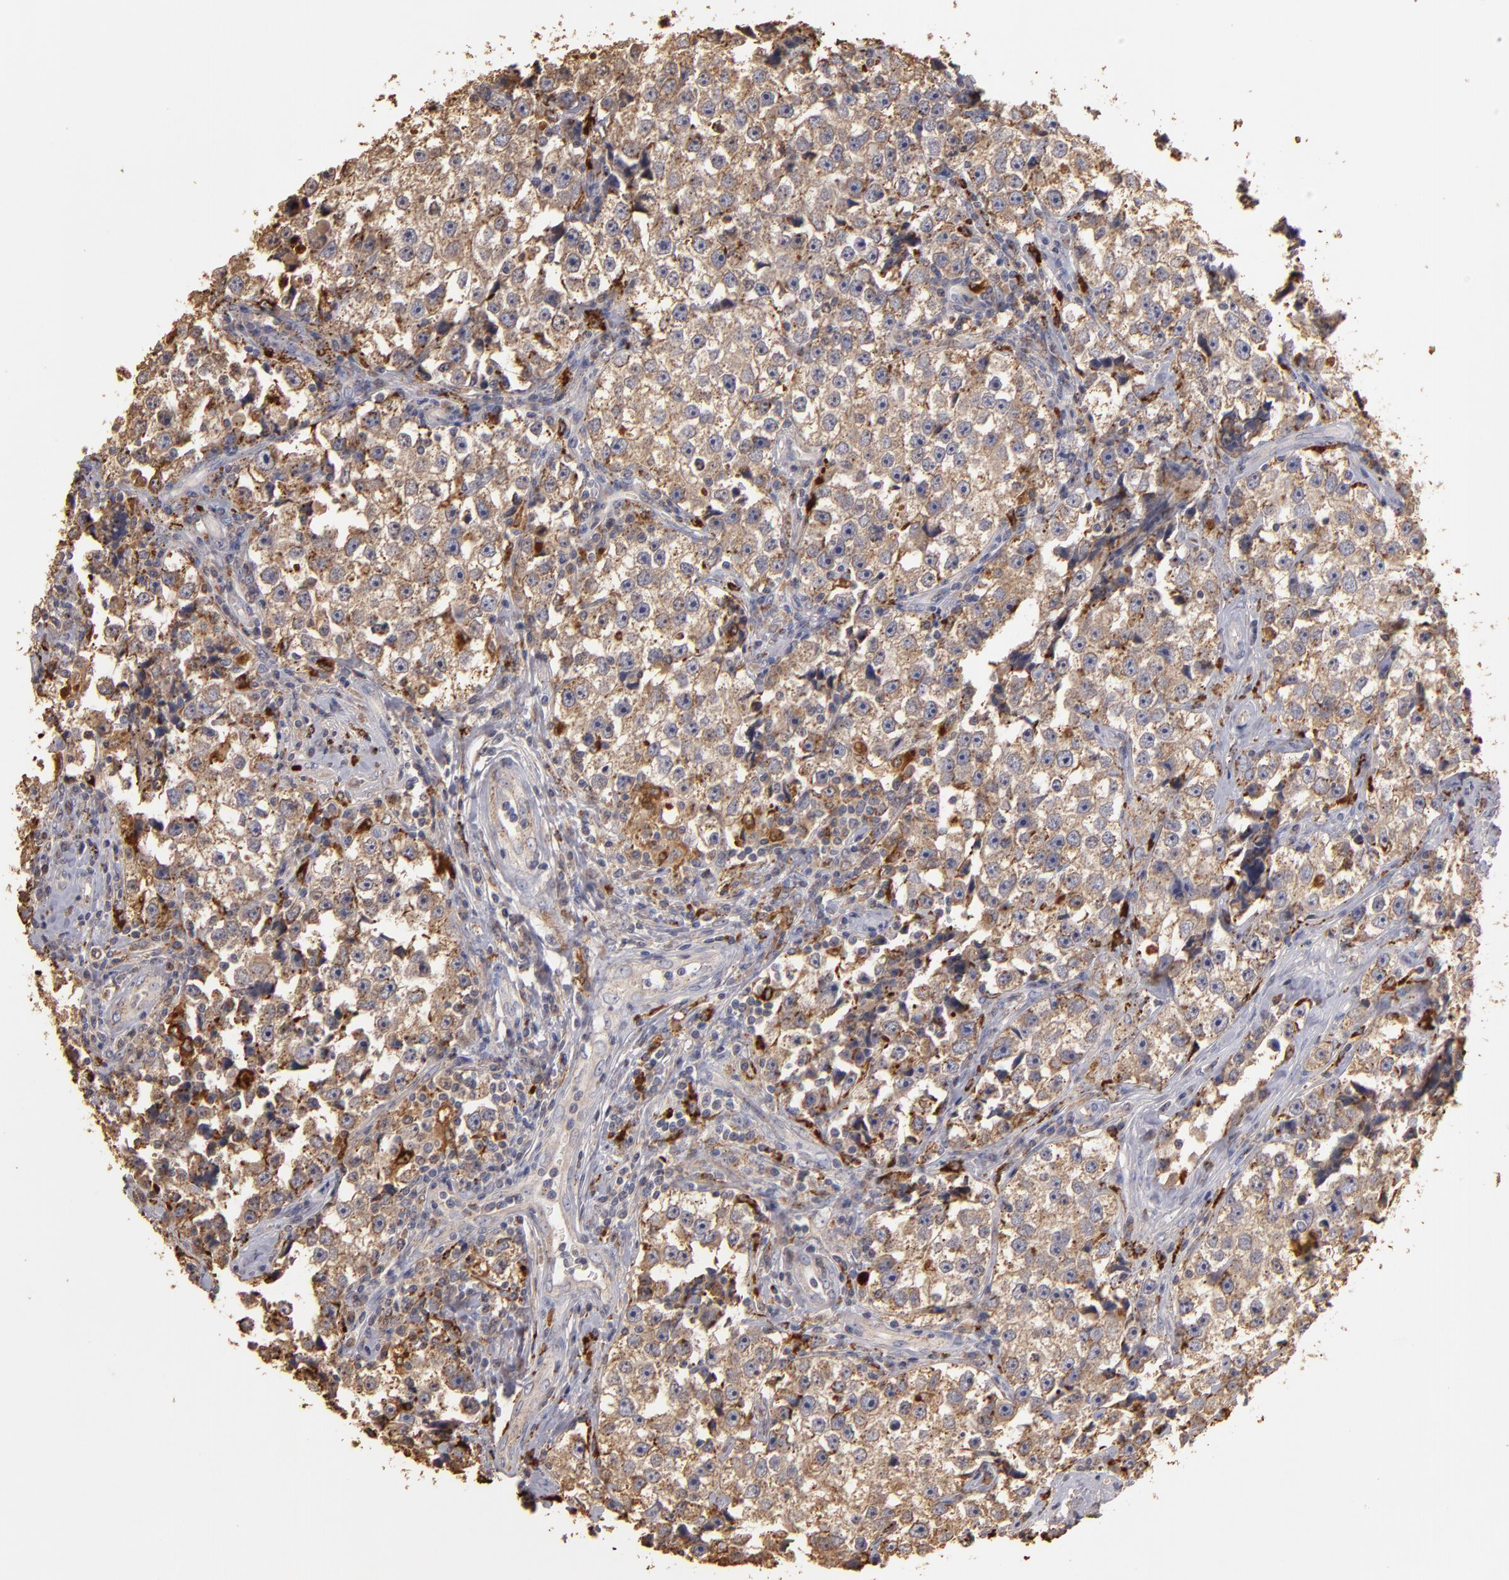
{"staining": {"intensity": "moderate", "quantity": "25%-75%", "location": "cytoplasmic/membranous"}, "tissue": "testis cancer", "cell_type": "Tumor cells", "image_type": "cancer", "snomed": [{"axis": "morphology", "description": "Seminoma, NOS"}, {"axis": "topography", "description": "Testis"}], "caption": "About 25%-75% of tumor cells in testis seminoma exhibit moderate cytoplasmic/membranous protein staining as visualized by brown immunohistochemical staining.", "gene": "TRAF1", "patient": {"sex": "male", "age": 32}}